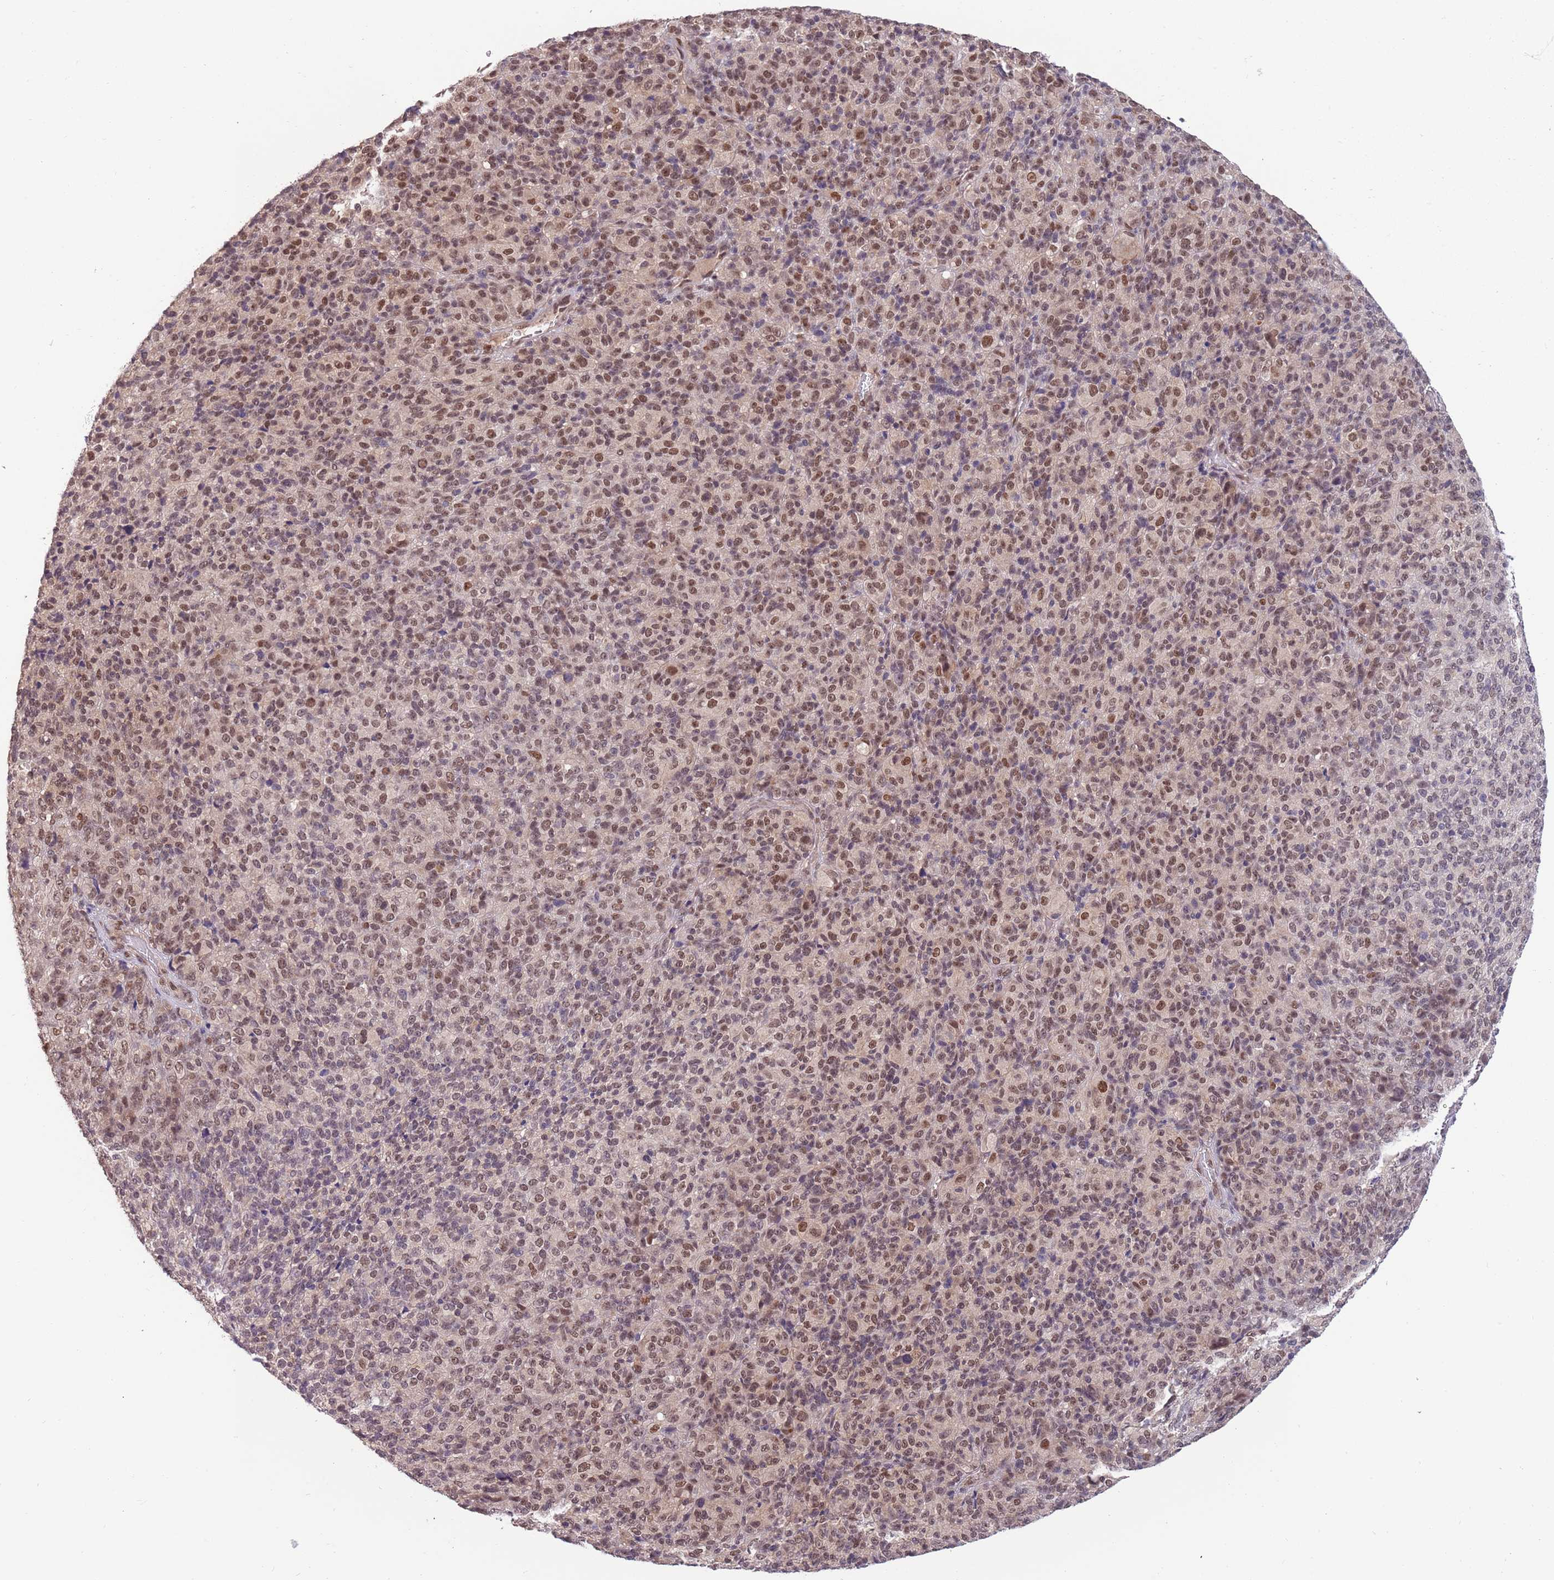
{"staining": {"intensity": "moderate", "quantity": ">75%", "location": "nuclear"}, "tissue": "melanoma", "cell_type": "Tumor cells", "image_type": "cancer", "snomed": [{"axis": "morphology", "description": "Malignant melanoma, Metastatic site"}, {"axis": "topography", "description": "Brain"}], "caption": "This histopathology image shows melanoma stained with immunohistochemistry (IHC) to label a protein in brown. The nuclear of tumor cells show moderate positivity for the protein. Nuclei are counter-stained blue.", "gene": "ZBTB7A", "patient": {"sex": "female", "age": 56}}